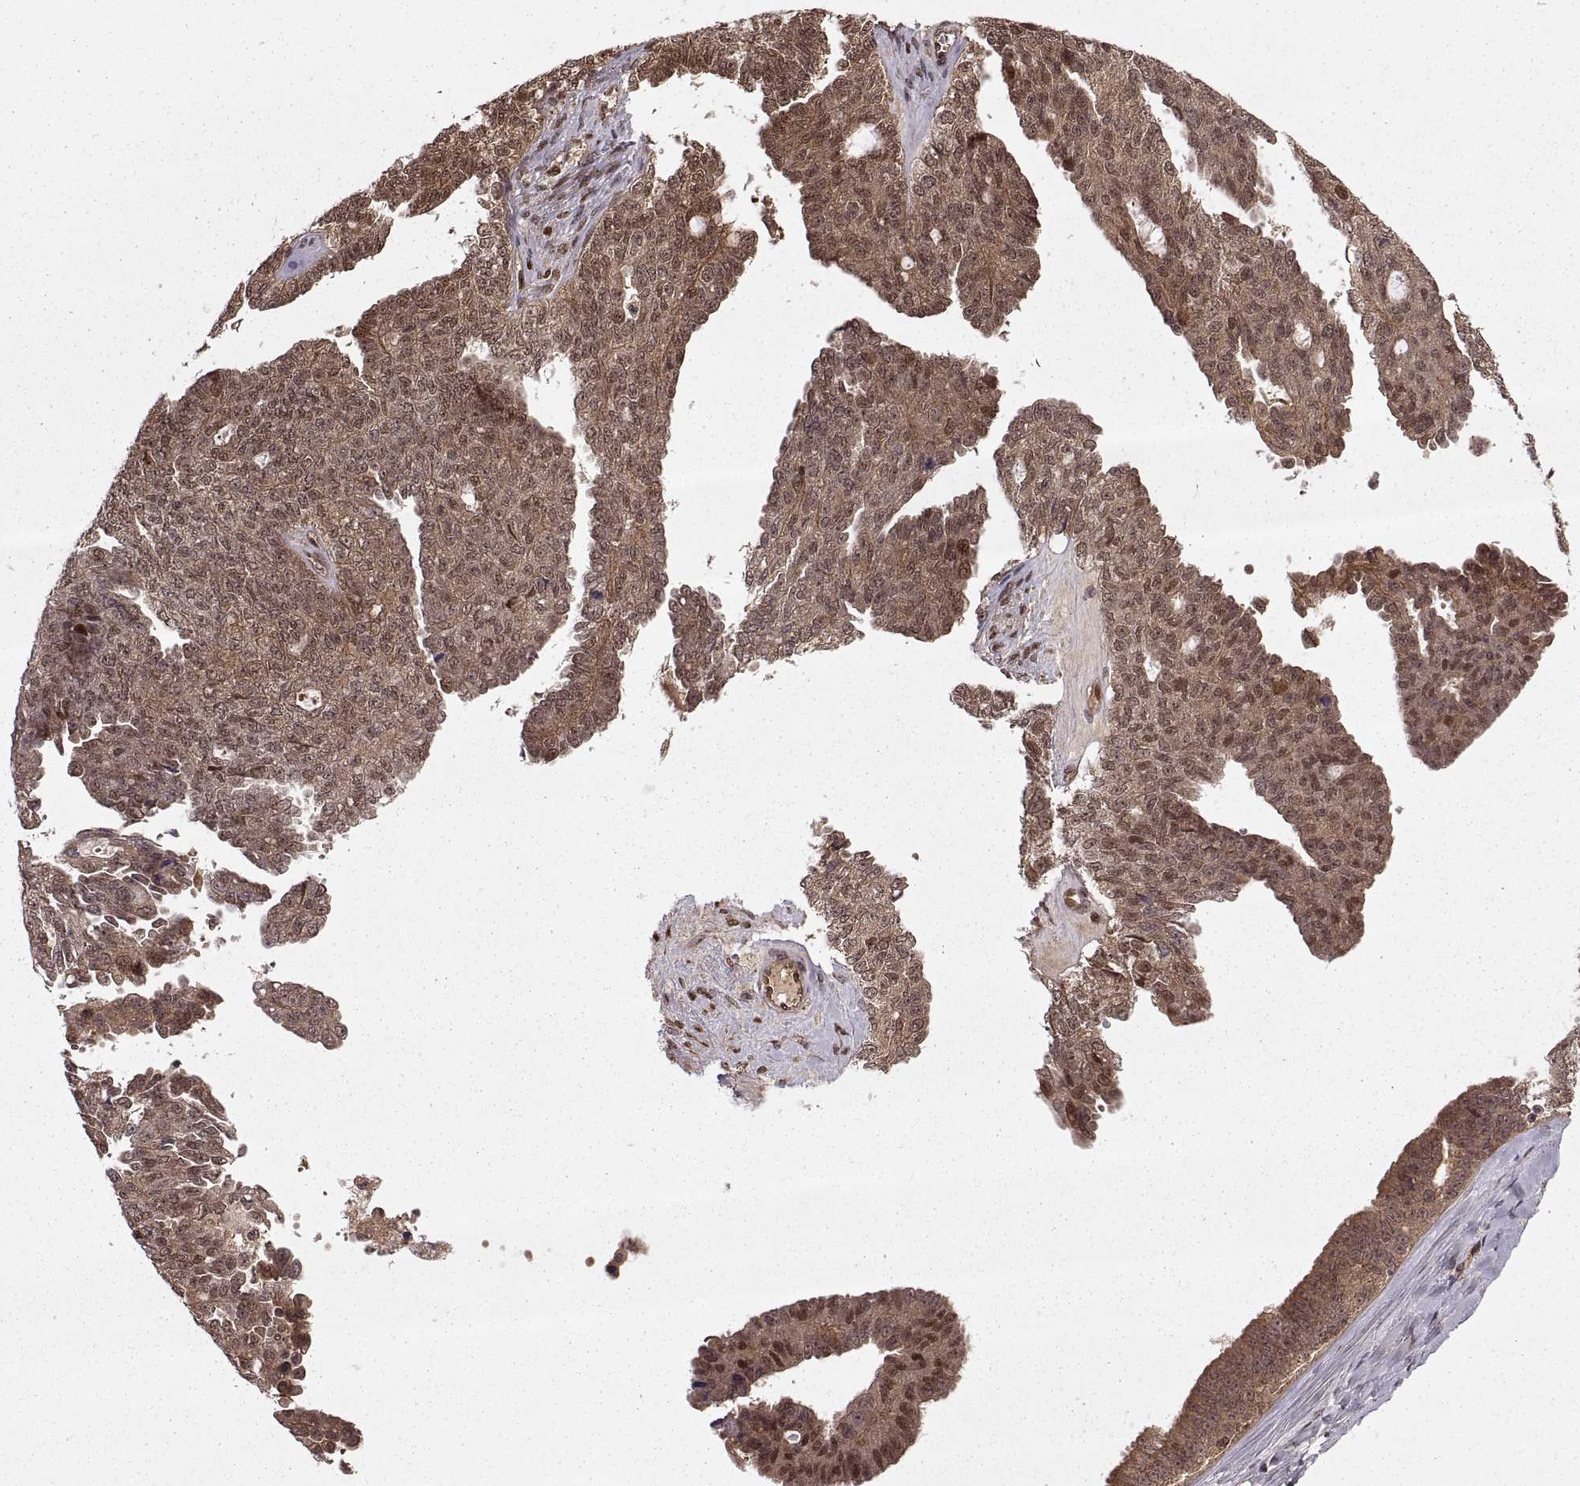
{"staining": {"intensity": "moderate", "quantity": ">75%", "location": "cytoplasmic/membranous"}, "tissue": "ovarian cancer", "cell_type": "Tumor cells", "image_type": "cancer", "snomed": [{"axis": "morphology", "description": "Cystadenocarcinoma, serous, NOS"}, {"axis": "topography", "description": "Ovary"}], "caption": "A brown stain labels moderate cytoplasmic/membranous staining of a protein in serous cystadenocarcinoma (ovarian) tumor cells.", "gene": "DEDD", "patient": {"sex": "female", "age": 71}}